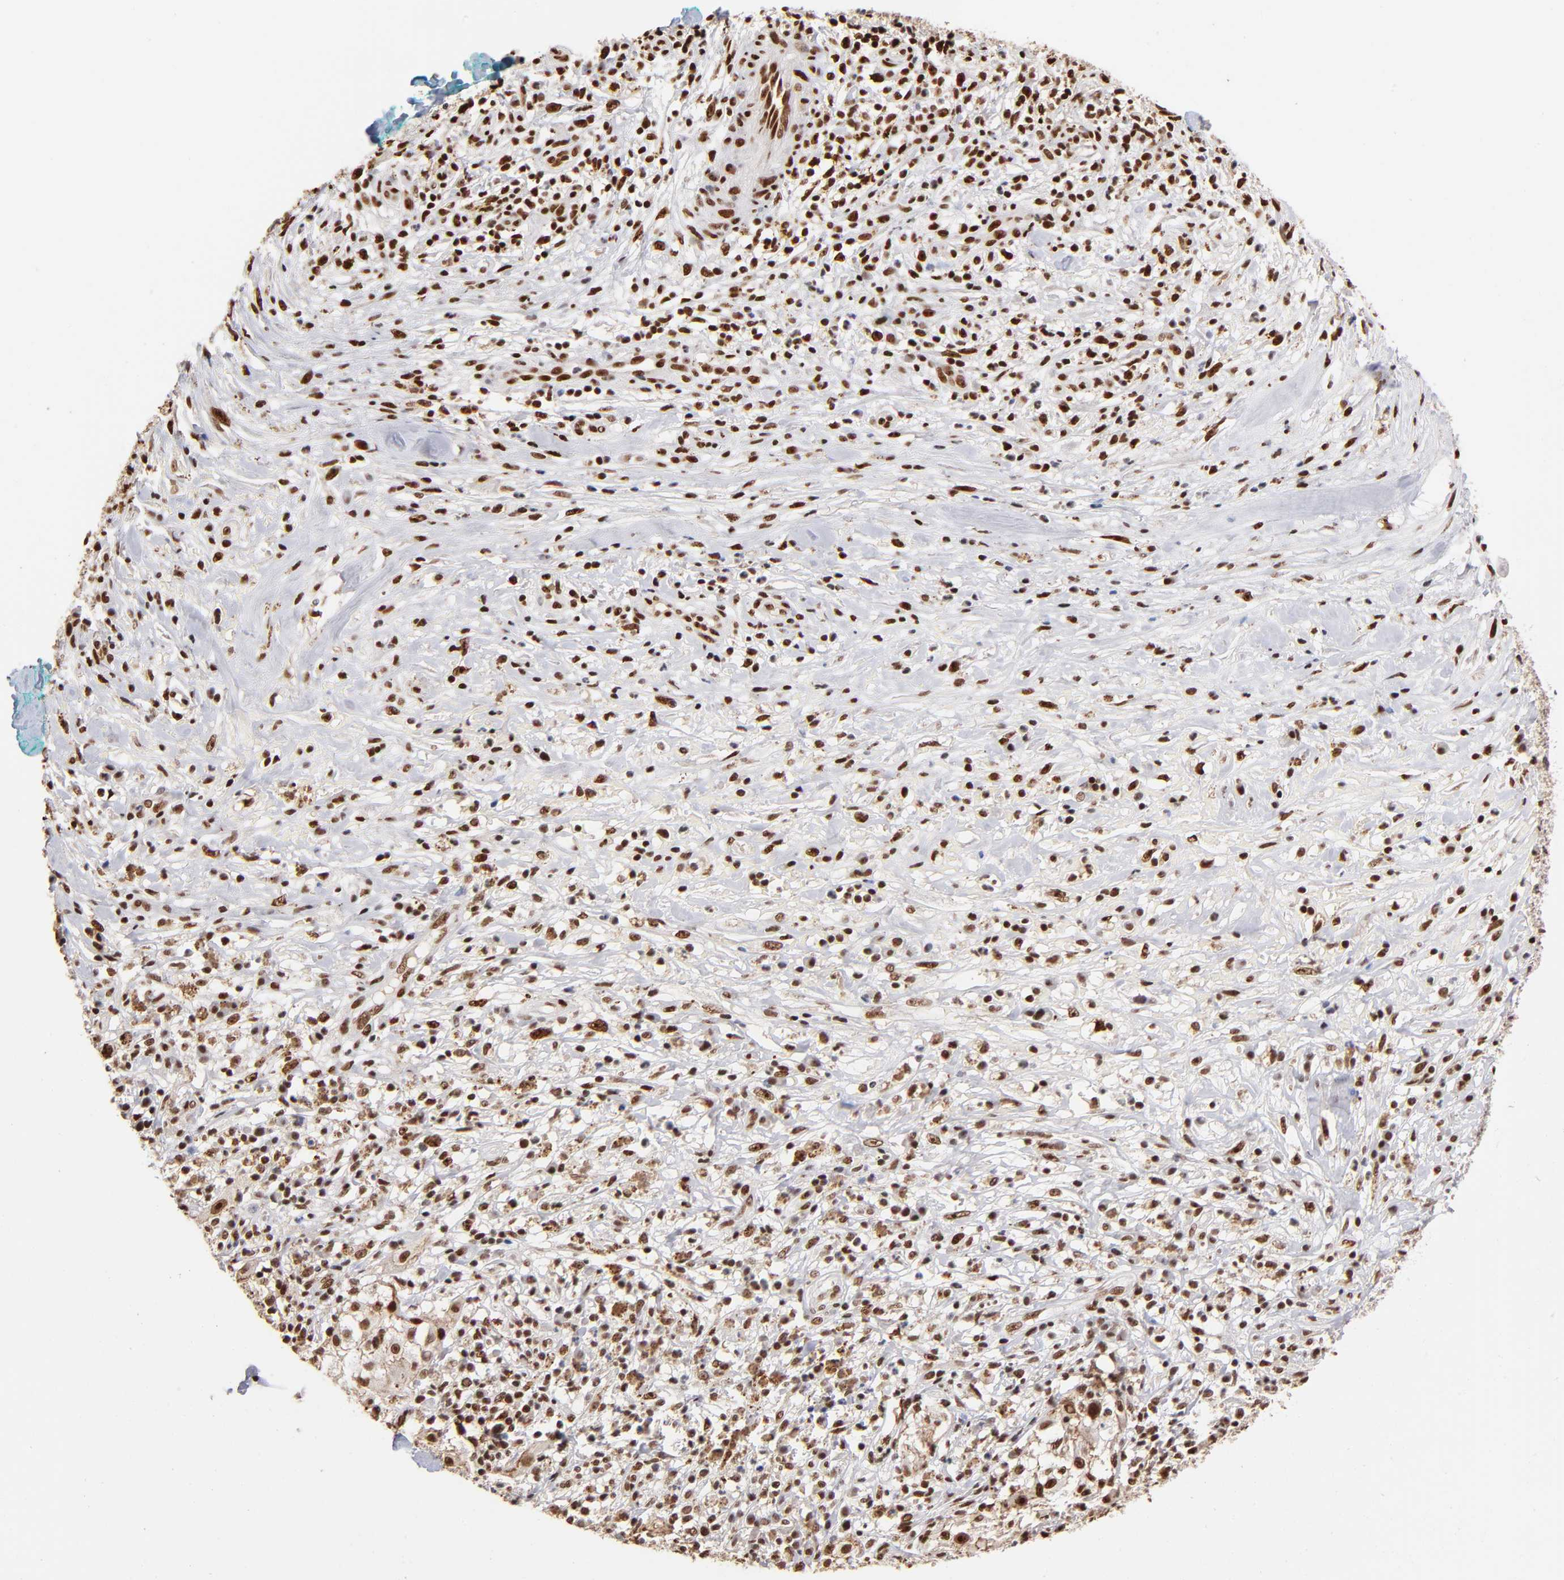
{"staining": {"intensity": "strong", "quantity": ">75%", "location": "nuclear"}, "tissue": "melanoma", "cell_type": "Tumor cells", "image_type": "cancer", "snomed": [{"axis": "morphology", "description": "Necrosis, NOS"}, {"axis": "morphology", "description": "Malignant melanoma, NOS"}, {"axis": "topography", "description": "Skin"}], "caption": "Malignant melanoma stained with DAB immunohistochemistry (IHC) demonstrates high levels of strong nuclear staining in about >75% of tumor cells. (DAB IHC with brightfield microscopy, high magnification).", "gene": "ZNF146", "patient": {"sex": "female", "age": 87}}